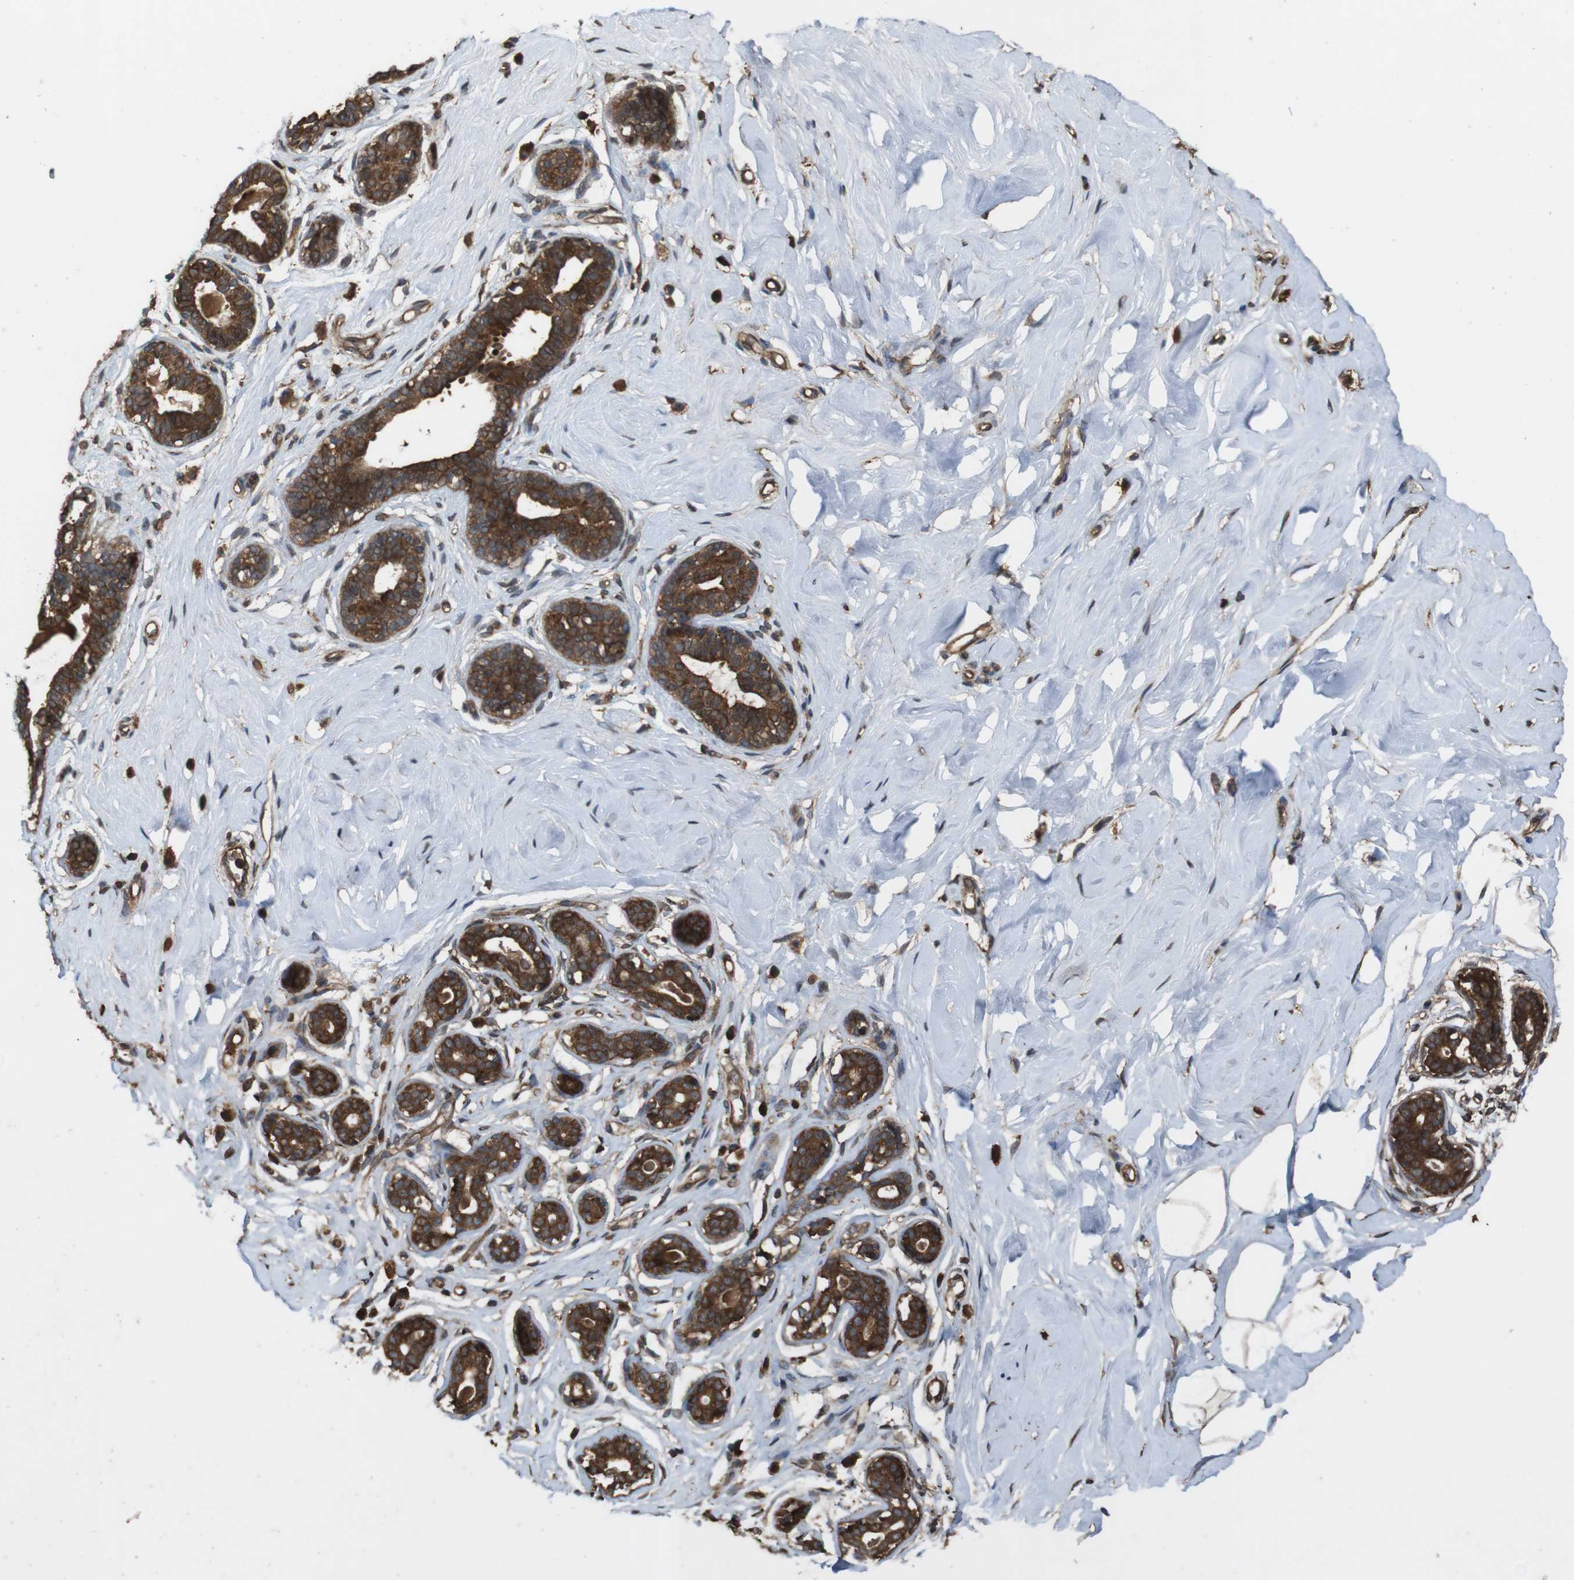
{"staining": {"intensity": "moderate", "quantity": ">75%", "location": "cytoplasmic/membranous"}, "tissue": "breast", "cell_type": "Adipocytes", "image_type": "normal", "snomed": [{"axis": "morphology", "description": "Normal tissue, NOS"}, {"axis": "topography", "description": "Breast"}], "caption": "Breast stained for a protein (brown) displays moderate cytoplasmic/membranous positive positivity in approximately >75% of adipocytes.", "gene": "BAG4", "patient": {"sex": "female", "age": 23}}